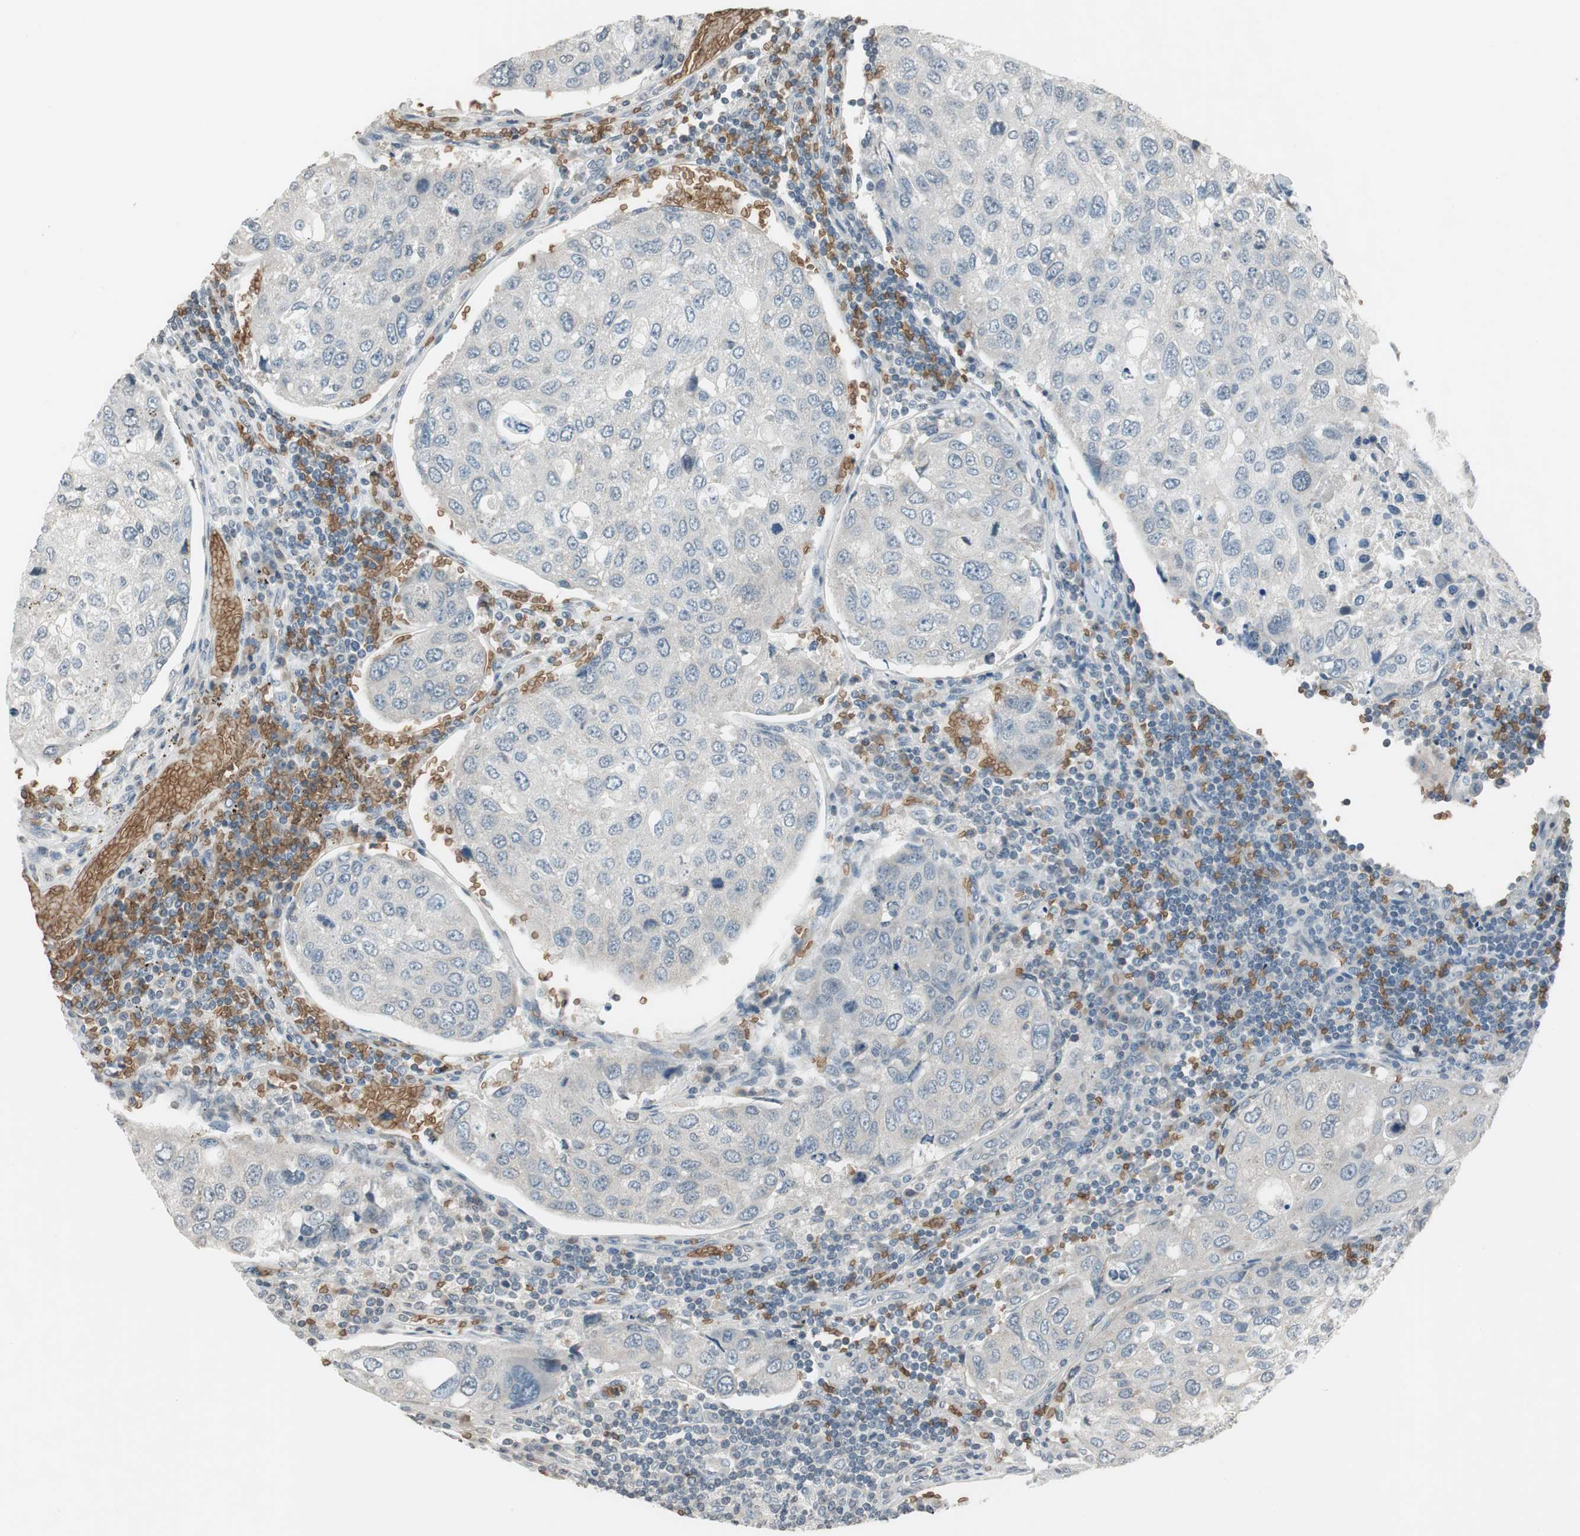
{"staining": {"intensity": "negative", "quantity": "none", "location": "none"}, "tissue": "urothelial cancer", "cell_type": "Tumor cells", "image_type": "cancer", "snomed": [{"axis": "morphology", "description": "Urothelial carcinoma, High grade"}, {"axis": "topography", "description": "Lymph node"}, {"axis": "topography", "description": "Urinary bladder"}], "caption": "This is a photomicrograph of immunohistochemistry staining of urothelial cancer, which shows no expression in tumor cells.", "gene": "GYPC", "patient": {"sex": "male", "age": 51}}